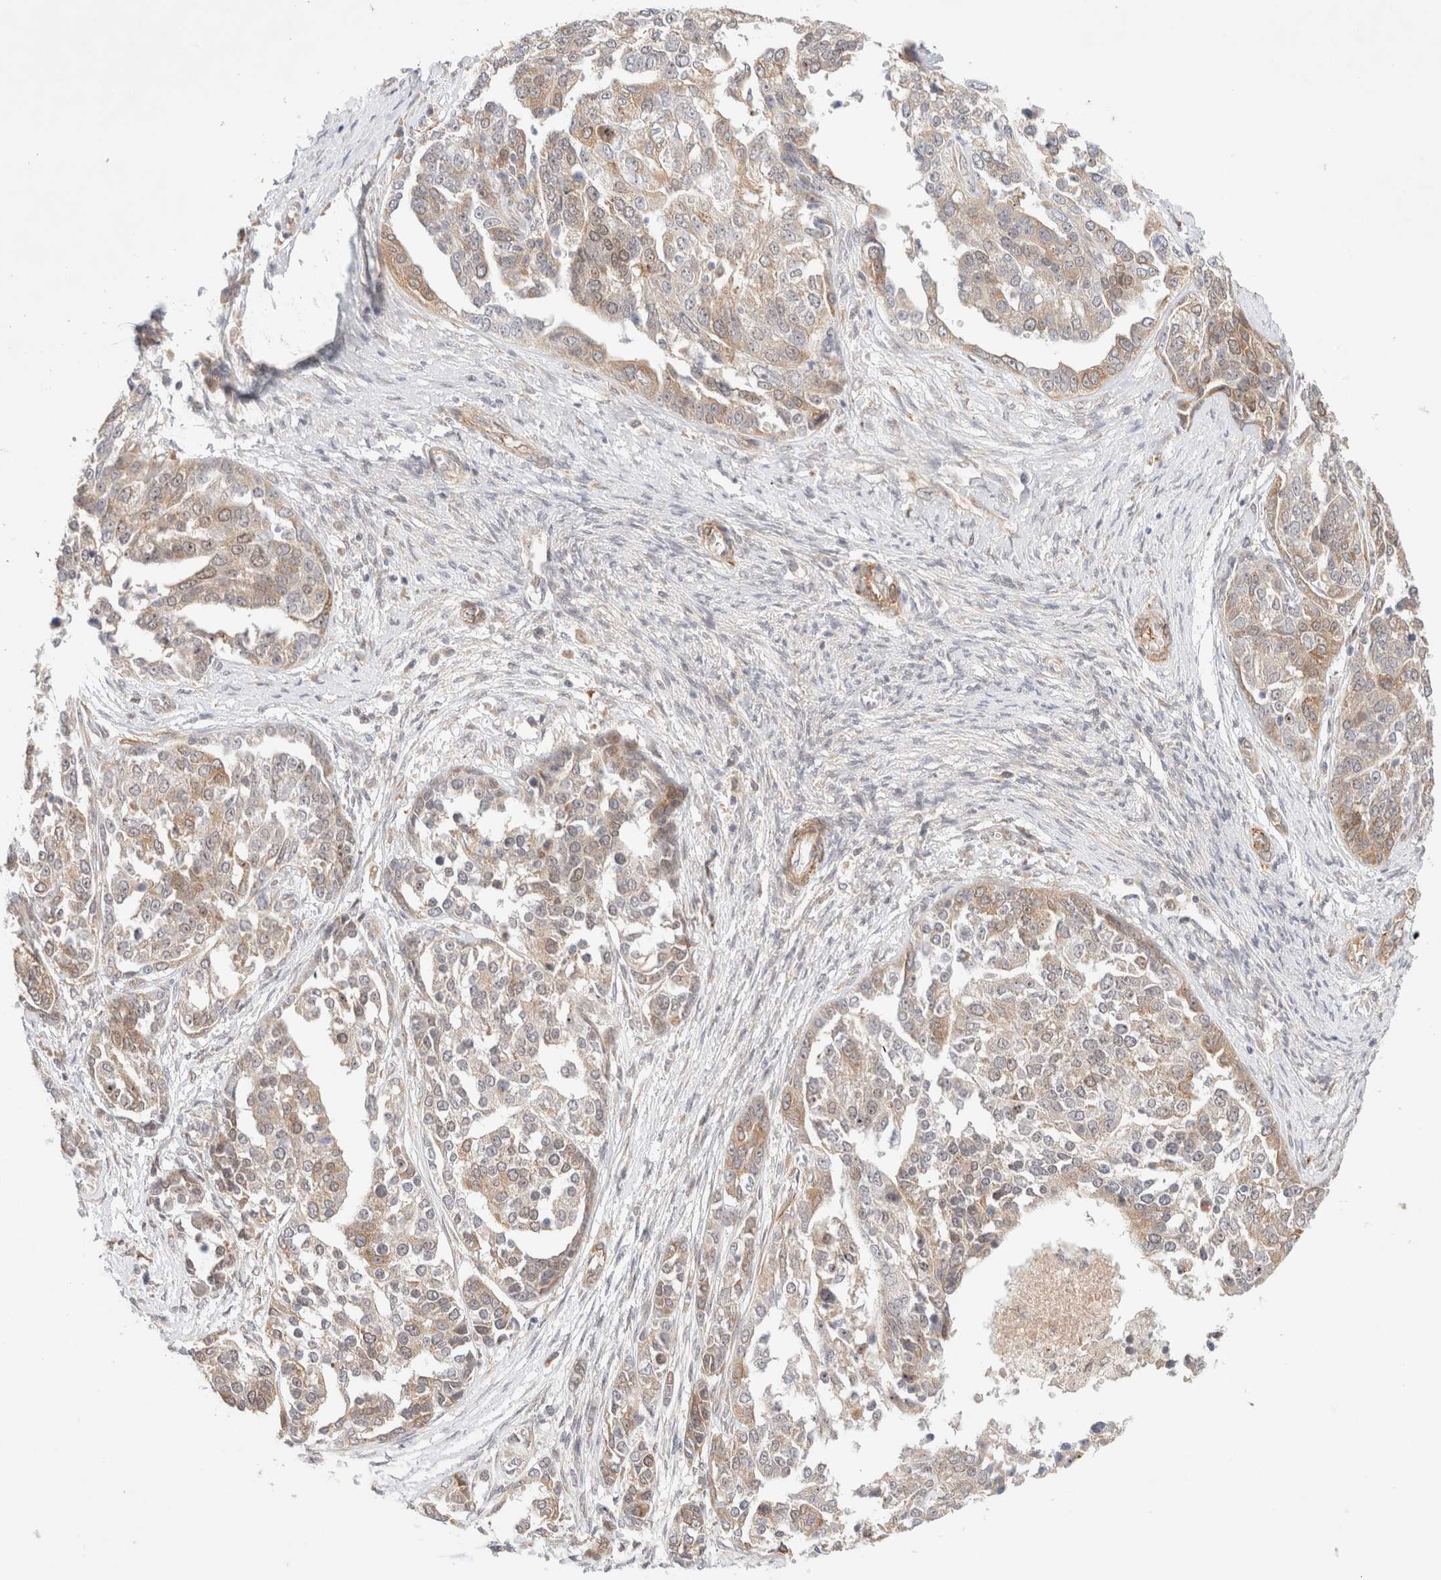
{"staining": {"intensity": "weak", "quantity": ">75%", "location": "cytoplasmic/membranous,nuclear"}, "tissue": "ovarian cancer", "cell_type": "Tumor cells", "image_type": "cancer", "snomed": [{"axis": "morphology", "description": "Cystadenocarcinoma, serous, NOS"}, {"axis": "topography", "description": "Ovary"}], "caption": "This is an image of IHC staining of ovarian serous cystadenocarcinoma, which shows weak staining in the cytoplasmic/membranous and nuclear of tumor cells.", "gene": "RRP15", "patient": {"sex": "female", "age": 44}}